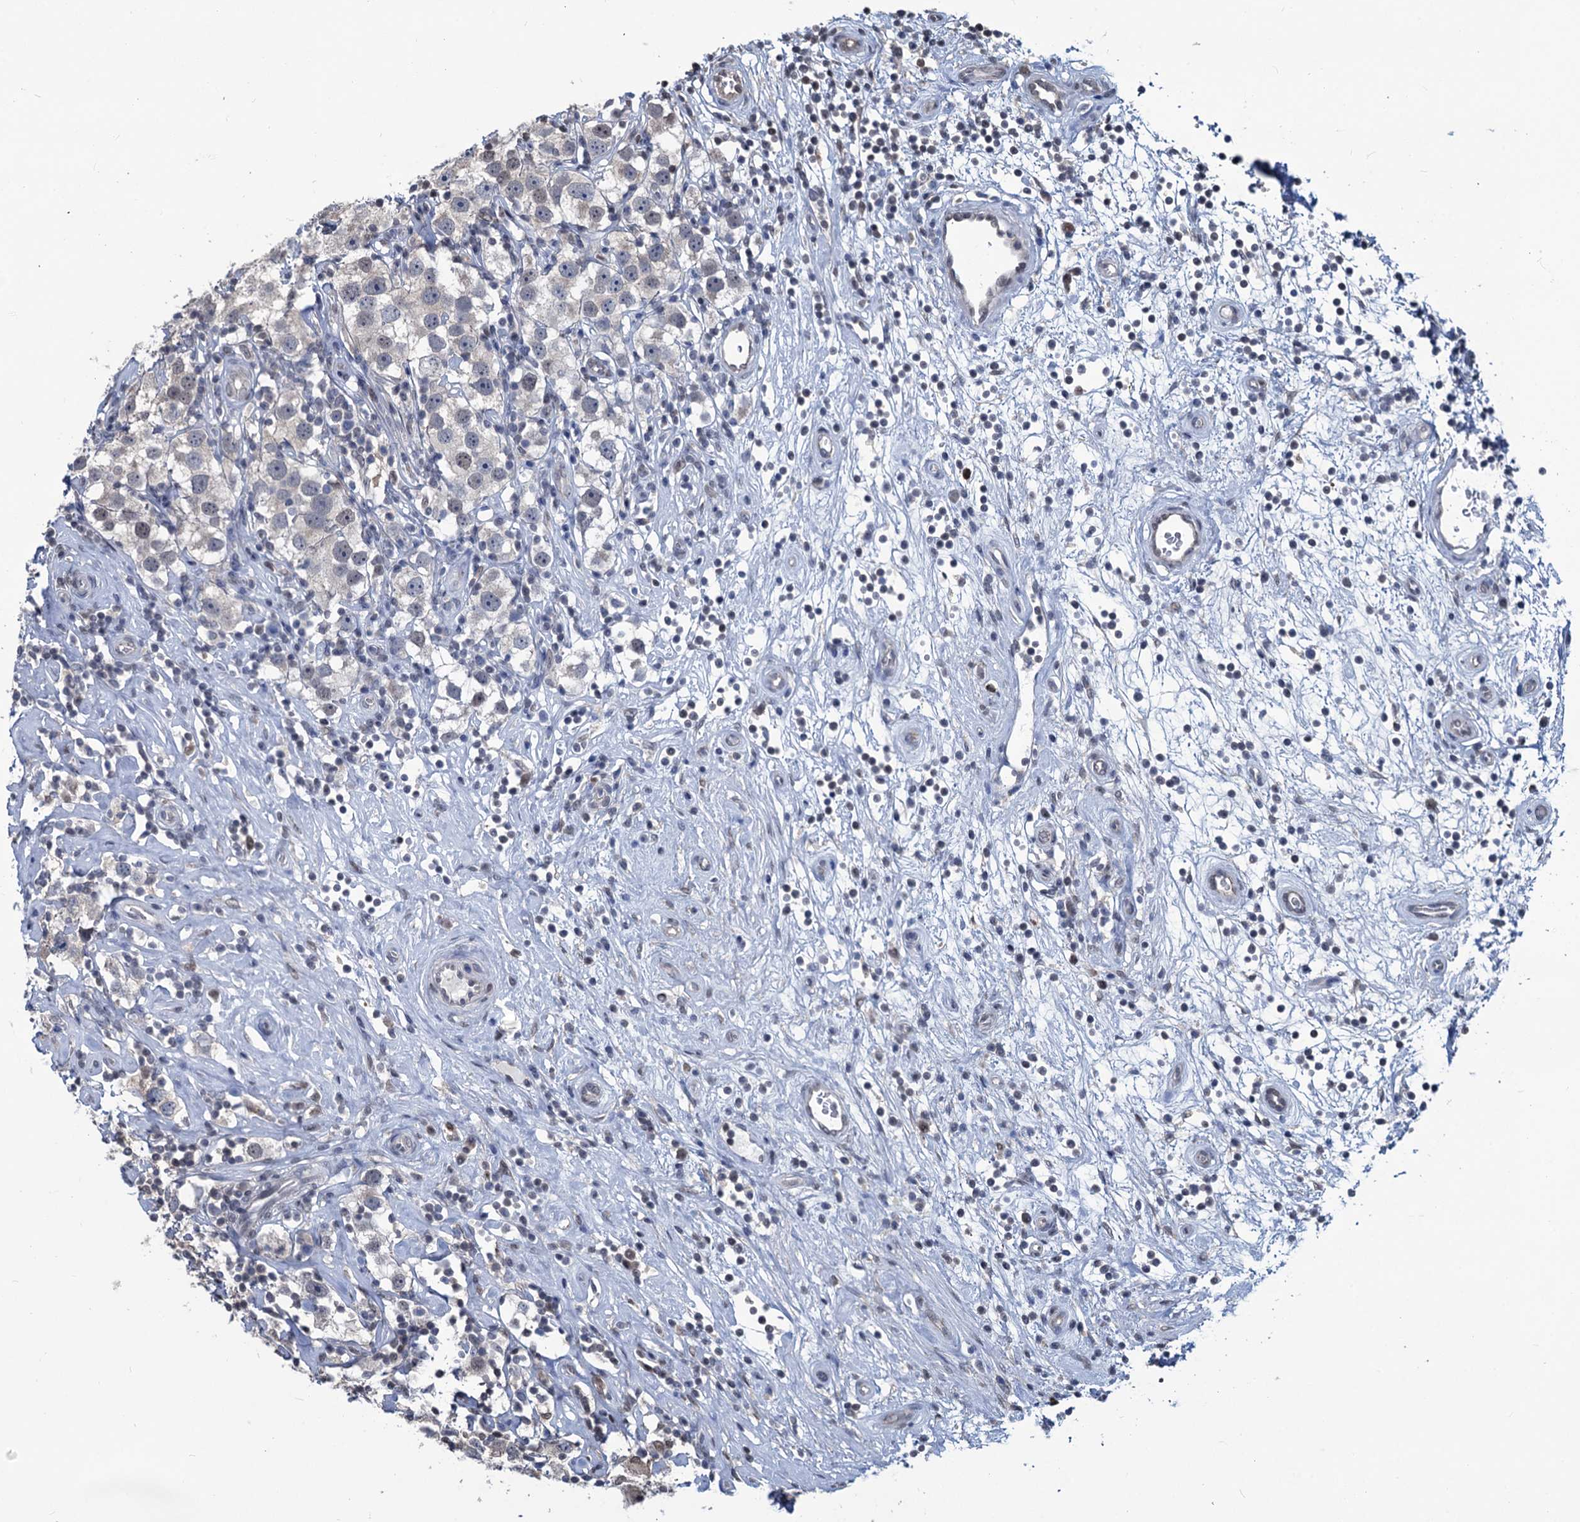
{"staining": {"intensity": "weak", "quantity": "<25%", "location": "cytoplasmic/membranous"}, "tissue": "testis cancer", "cell_type": "Tumor cells", "image_type": "cancer", "snomed": [{"axis": "morphology", "description": "Seminoma, NOS"}, {"axis": "topography", "description": "Testis"}], "caption": "Tumor cells show no significant expression in testis cancer (seminoma).", "gene": "RTKN2", "patient": {"sex": "male", "age": 49}}